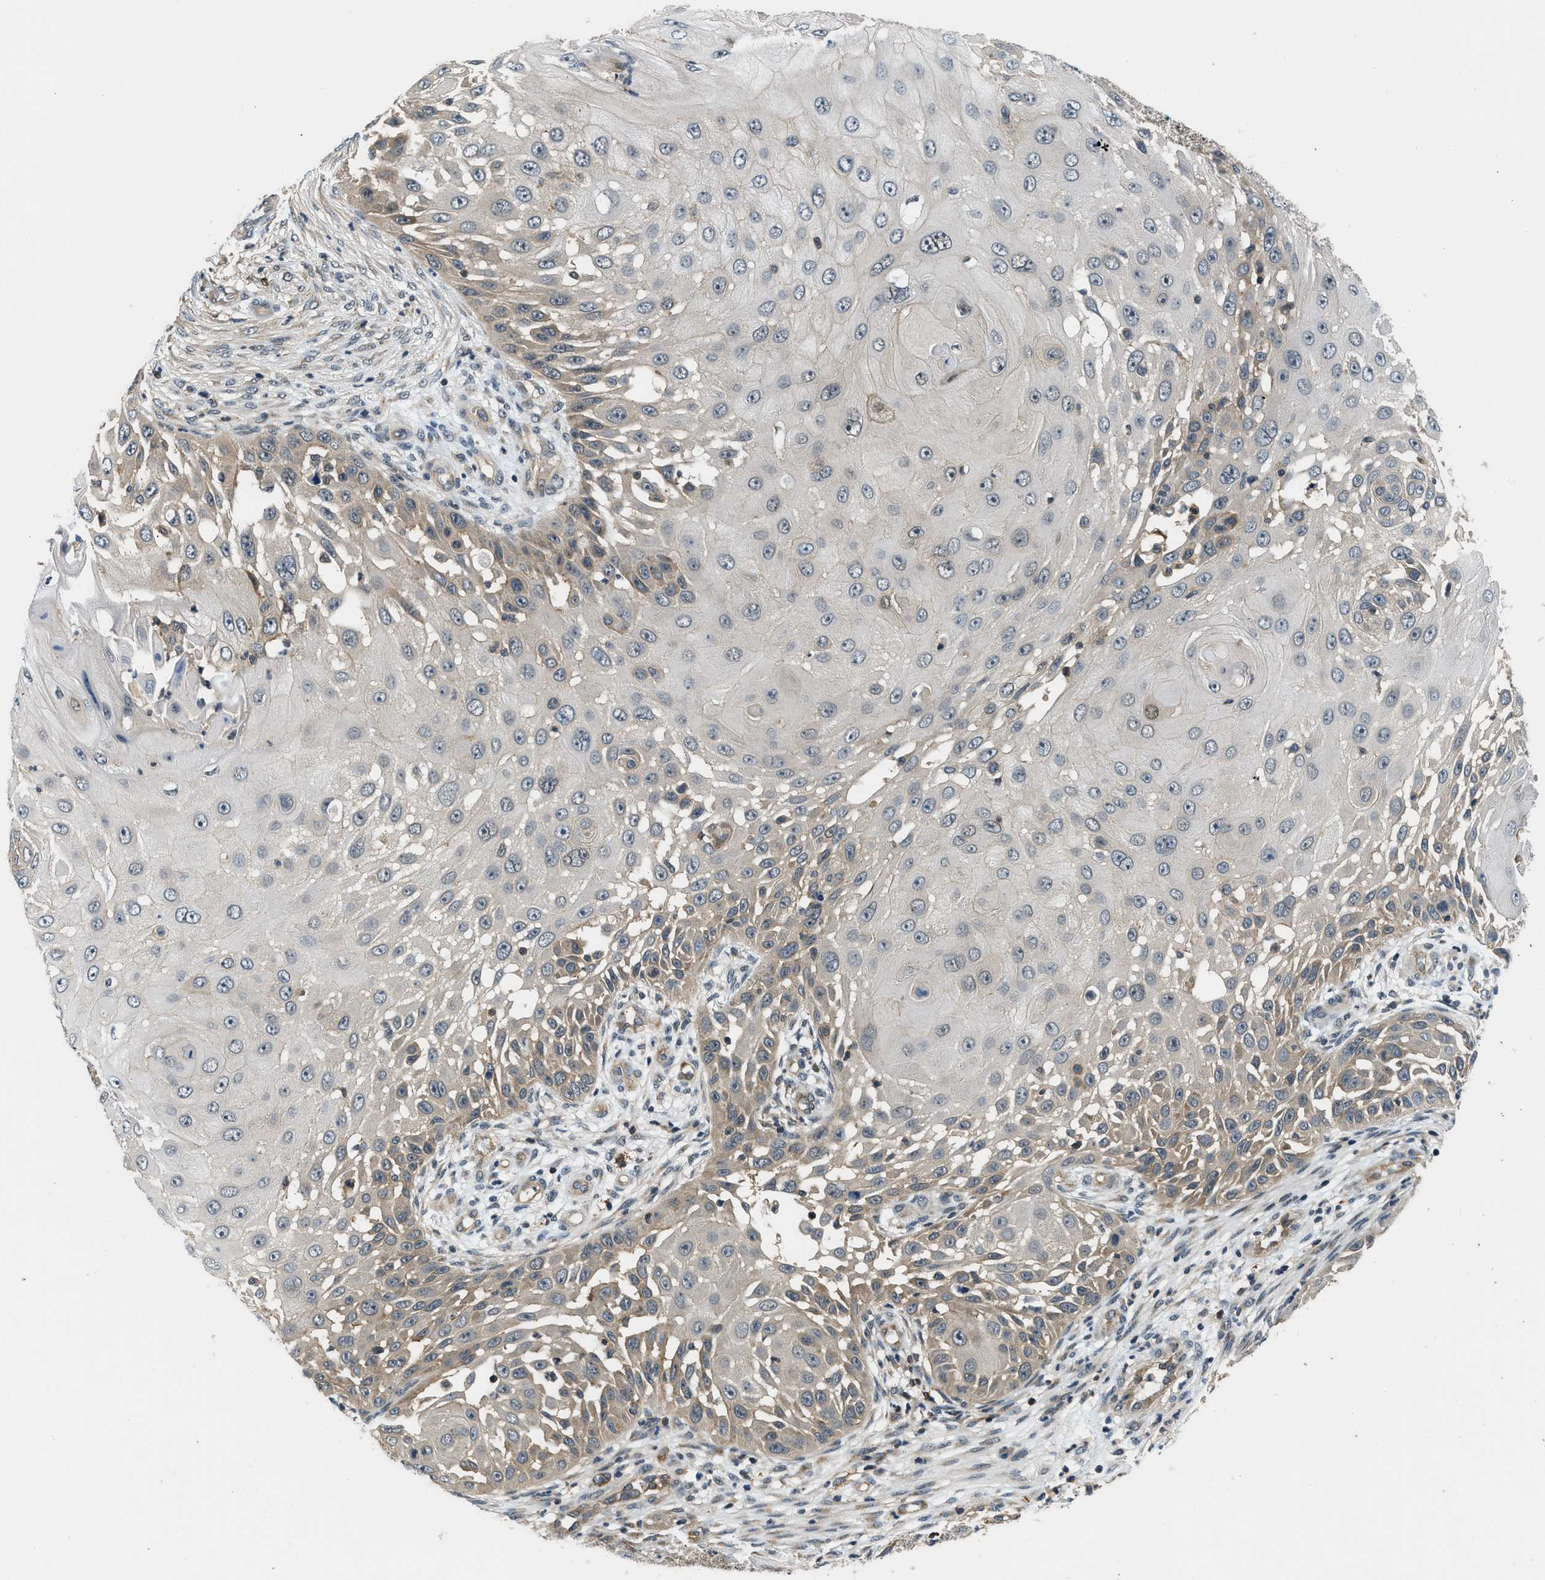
{"staining": {"intensity": "weak", "quantity": "25%-75%", "location": "cytoplasmic/membranous"}, "tissue": "skin cancer", "cell_type": "Tumor cells", "image_type": "cancer", "snomed": [{"axis": "morphology", "description": "Squamous cell carcinoma, NOS"}, {"axis": "topography", "description": "Skin"}], "caption": "An IHC micrograph of tumor tissue is shown. Protein staining in brown shows weak cytoplasmic/membranous positivity in skin cancer (squamous cell carcinoma) within tumor cells. (DAB (3,3'-diaminobenzidine) = brown stain, brightfield microscopy at high magnification).", "gene": "MTMR1", "patient": {"sex": "female", "age": 44}}